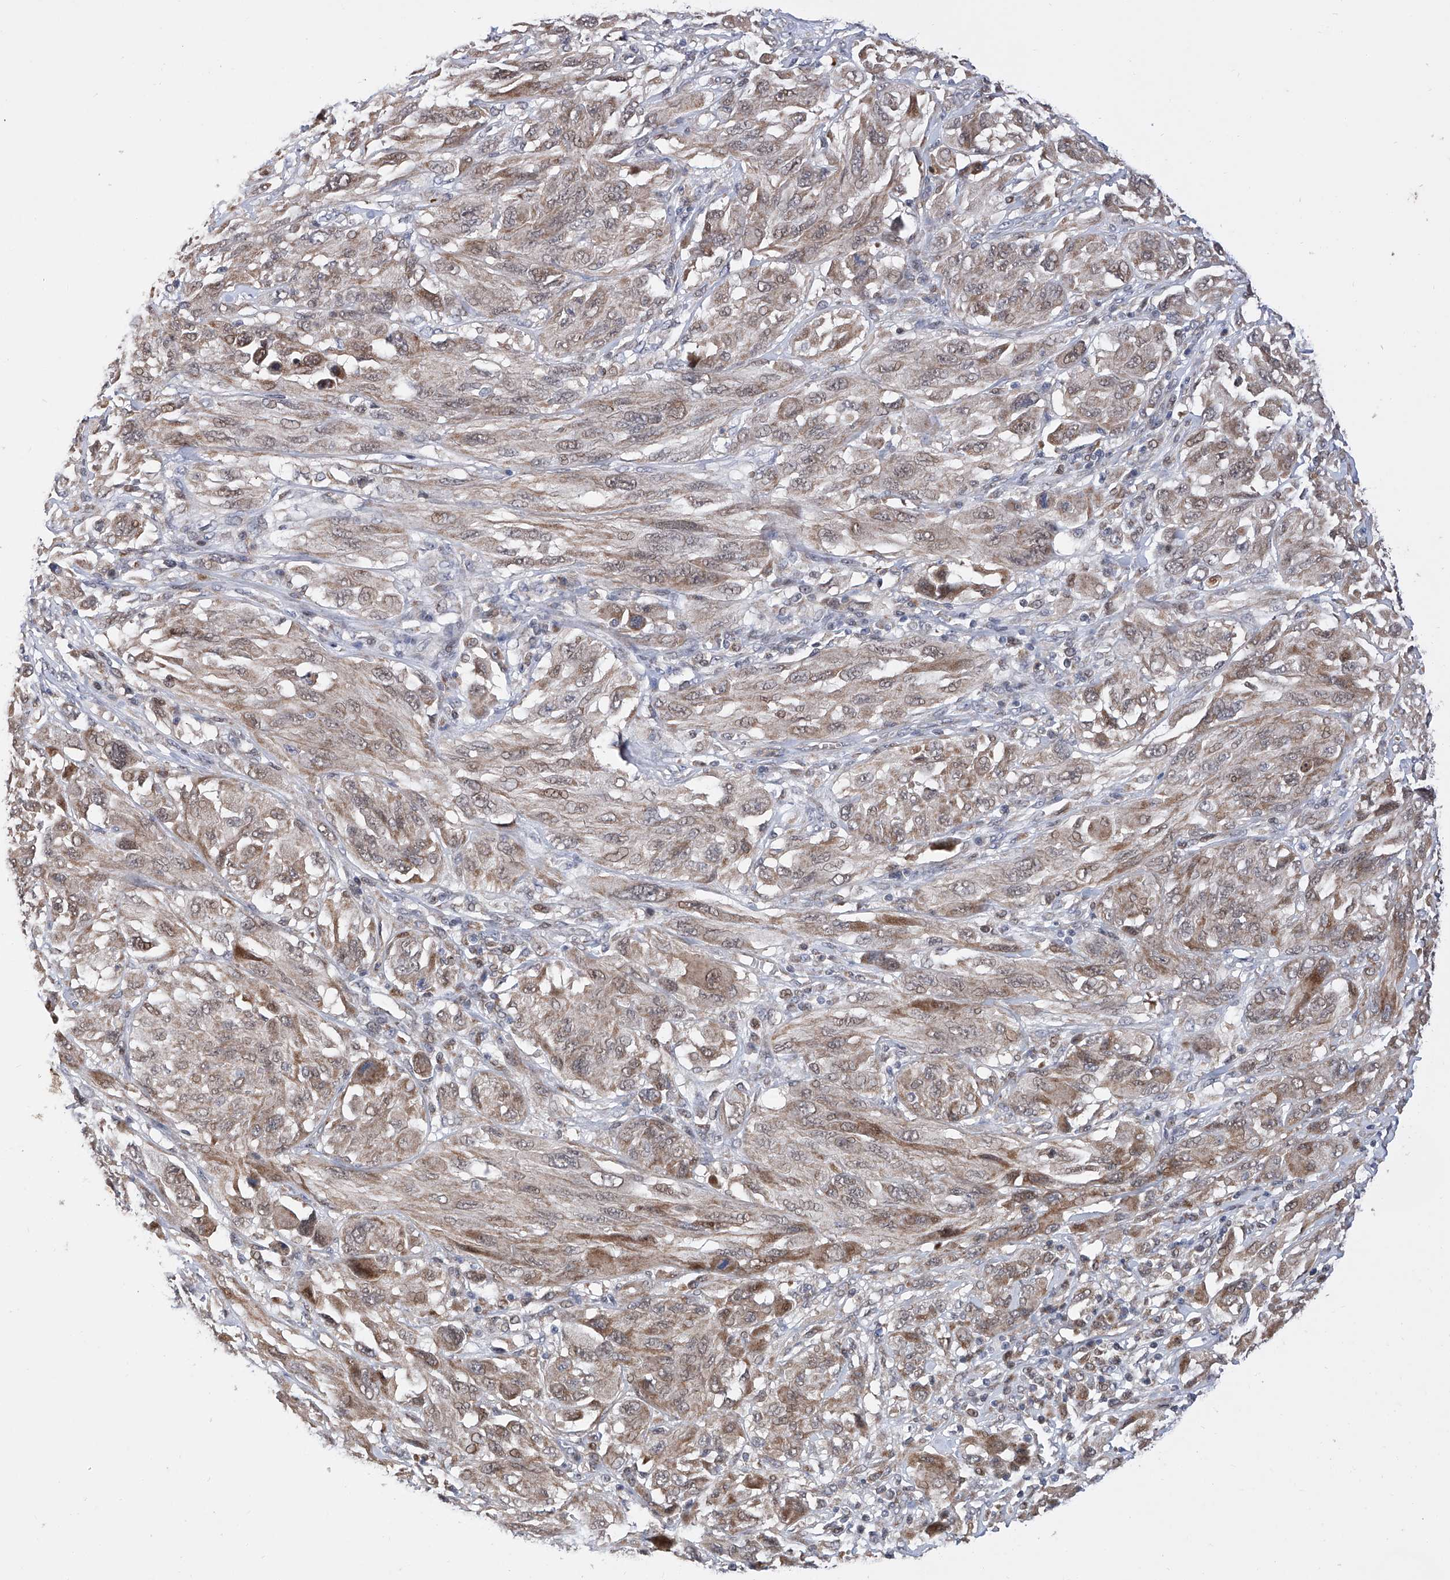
{"staining": {"intensity": "weak", "quantity": ">75%", "location": "cytoplasmic/membranous,nuclear"}, "tissue": "melanoma", "cell_type": "Tumor cells", "image_type": "cancer", "snomed": [{"axis": "morphology", "description": "Malignant melanoma, NOS"}, {"axis": "topography", "description": "Skin"}], "caption": "IHC micrograph of melanoma stained for a protein (brown), which displays low levels of weak cytoplasmic/membranous and nuclear positivity in approximately >75% of tumor cells.", "gene": "FARP2", "patient": {"sex": "female", "age": 91}}